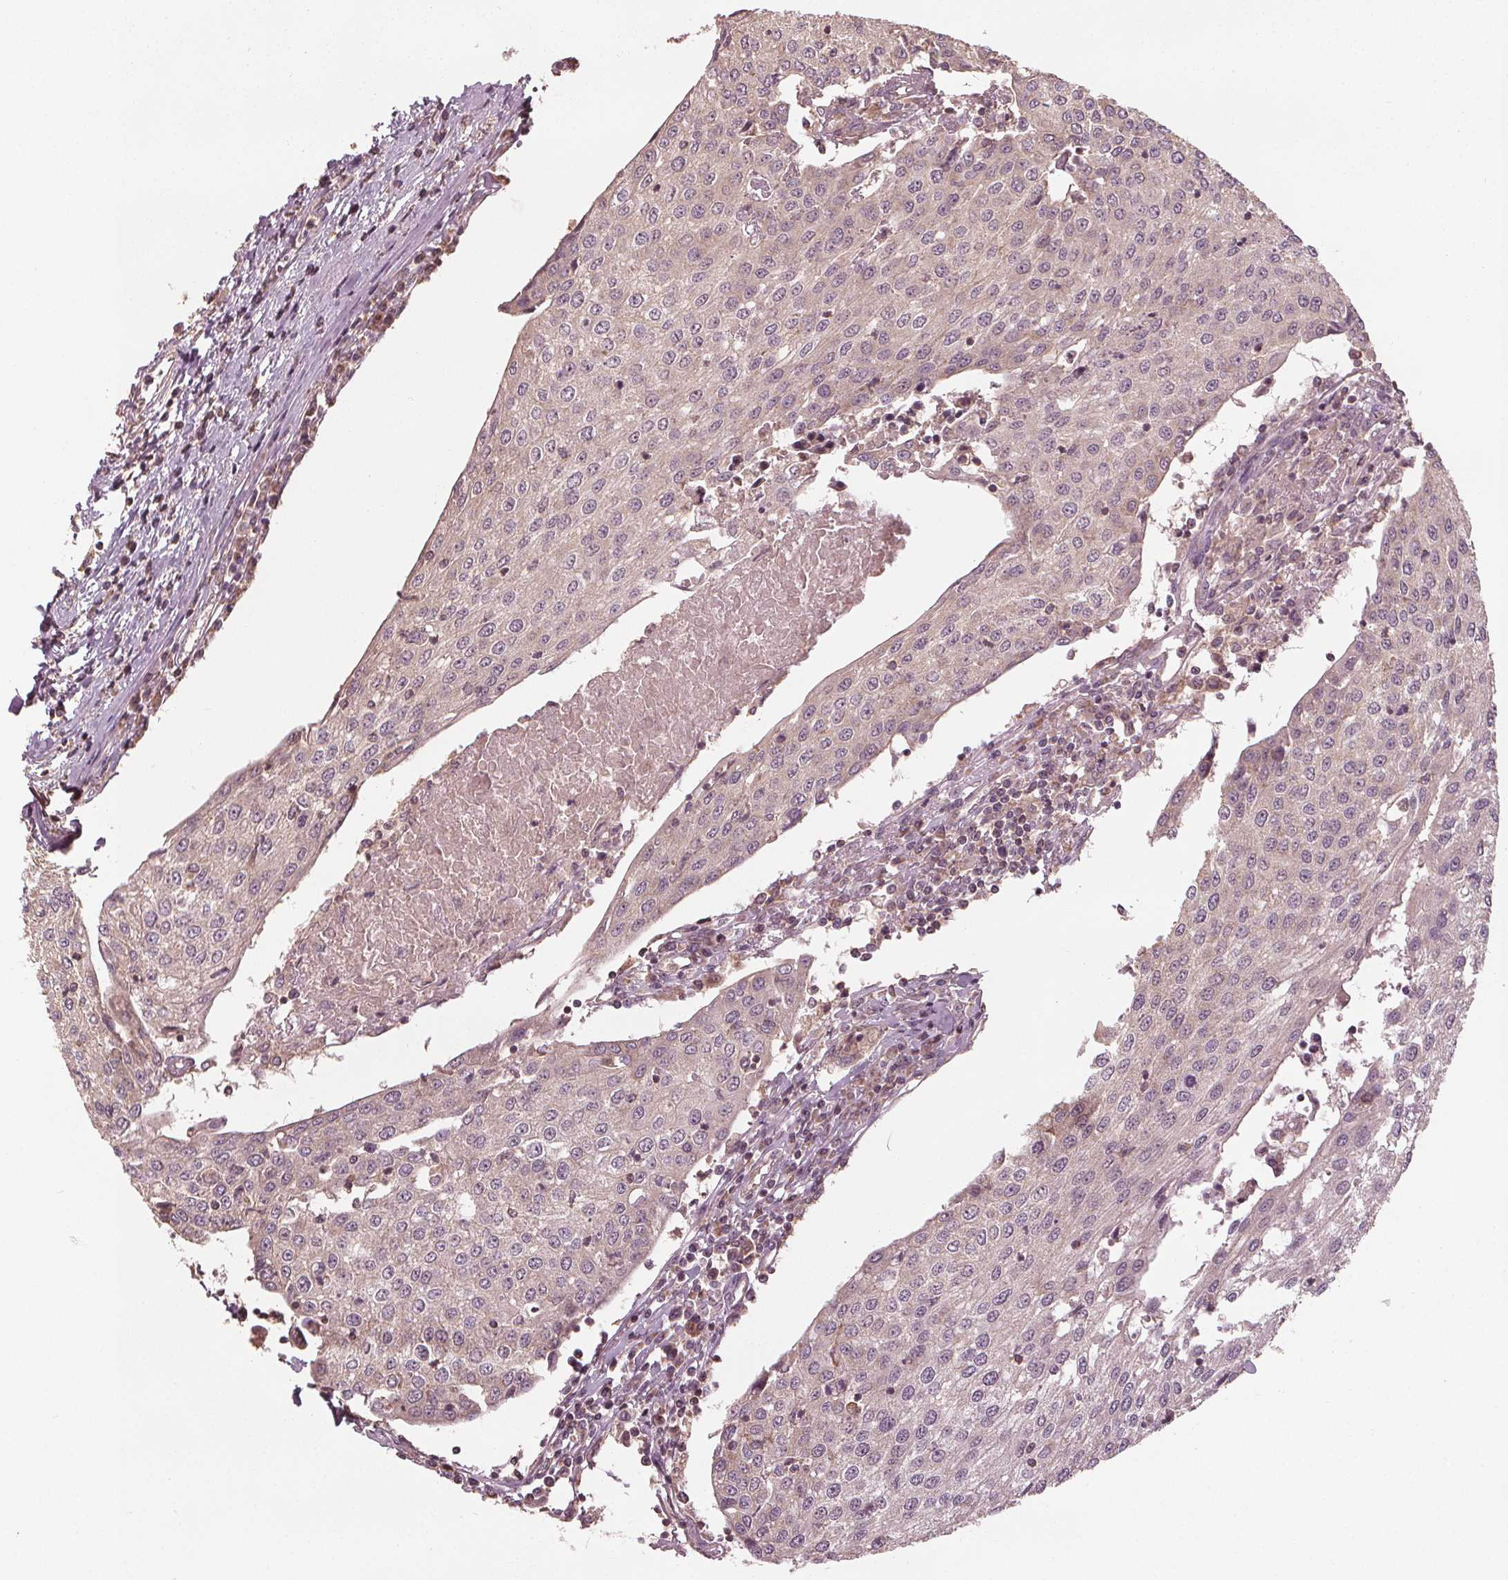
{"staining": {"intensity": "weak", "quantity": "<25%", "location": "cytoplasmic/membranous"}, "tissue": "urothelial cancer", "cell_type": "Tumor cells", "image_type": "cancer", "snomed": [{"axis": "morphology", "description": "Urothelial carcinoma, High grade"}, {"axis": "topography", "description": "Urinary bladder"}], "caption": "The histopathology image shows no staining of tumor cells in urothelial cancer. (Brightfield microscopy of DAB IHC at high magnification).", "gene": "GNB2", "patient": {"sex": "female", "age": 85}}